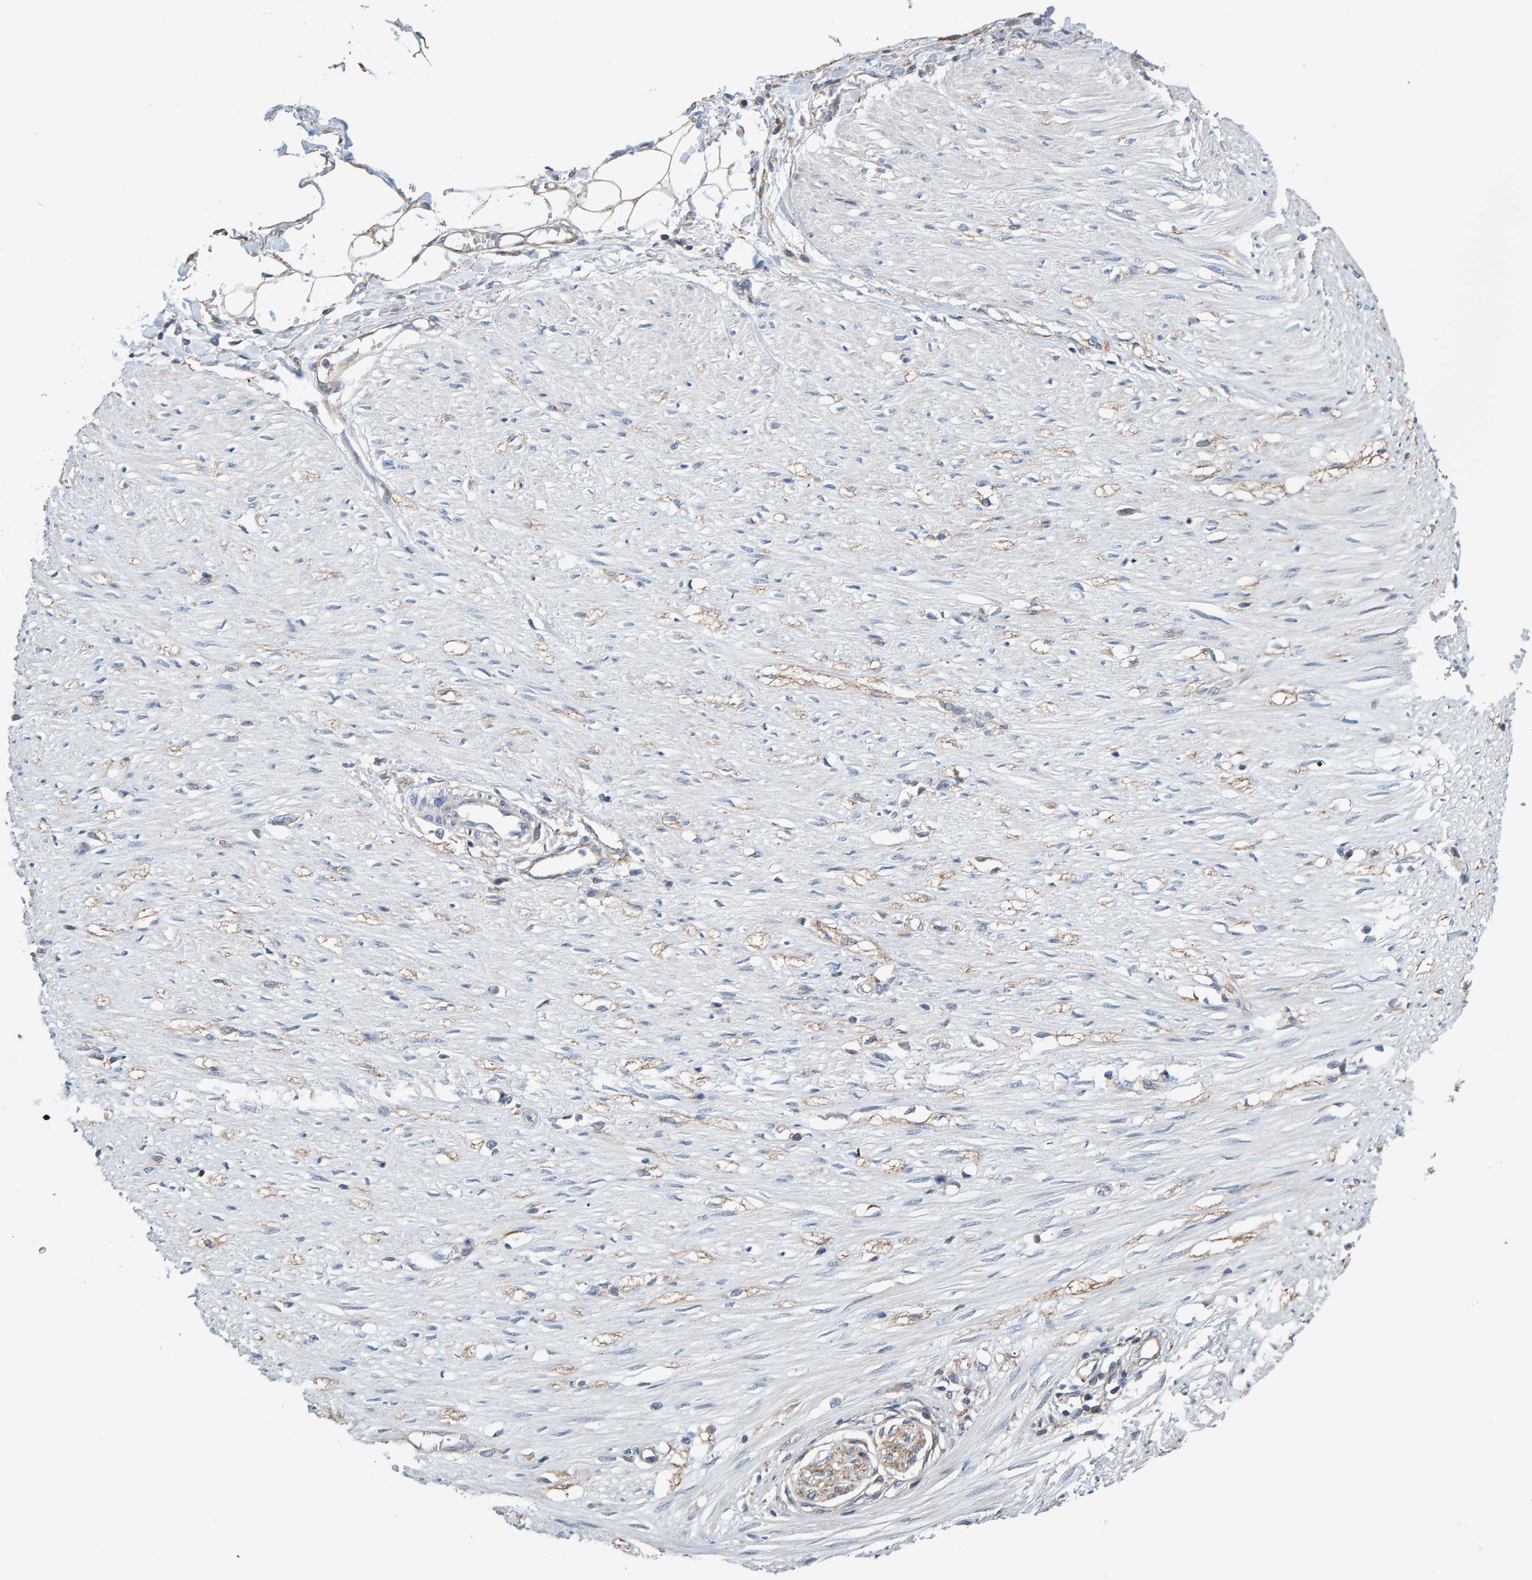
{"staining": {"intensity": "moderate", "quantity": ">75%", "location": "cytoplasmic/membranous"}, "tissue": "adipose tissue", "cell_type": "Adipocytes", "image_type": "normal", "snomed": [{"axis": "morphology", "description": "Normal tissue, NOS"}, {"axis": "morphology", "description": "Adenocarcinoma, NOS"}, {"axis": "topography", "description": "Colon"}, {"axis": "topography", "description": "Peripheral nerve tissue"}], "caption": "The photomicrograph demonstrates staining of benign adipose tissue, revealing moderate cytoplasmic/membranous protein expression (brown color) within adipocytes.", "gene": "RGP1", "patient": {"sex": "male", "age": 14}}